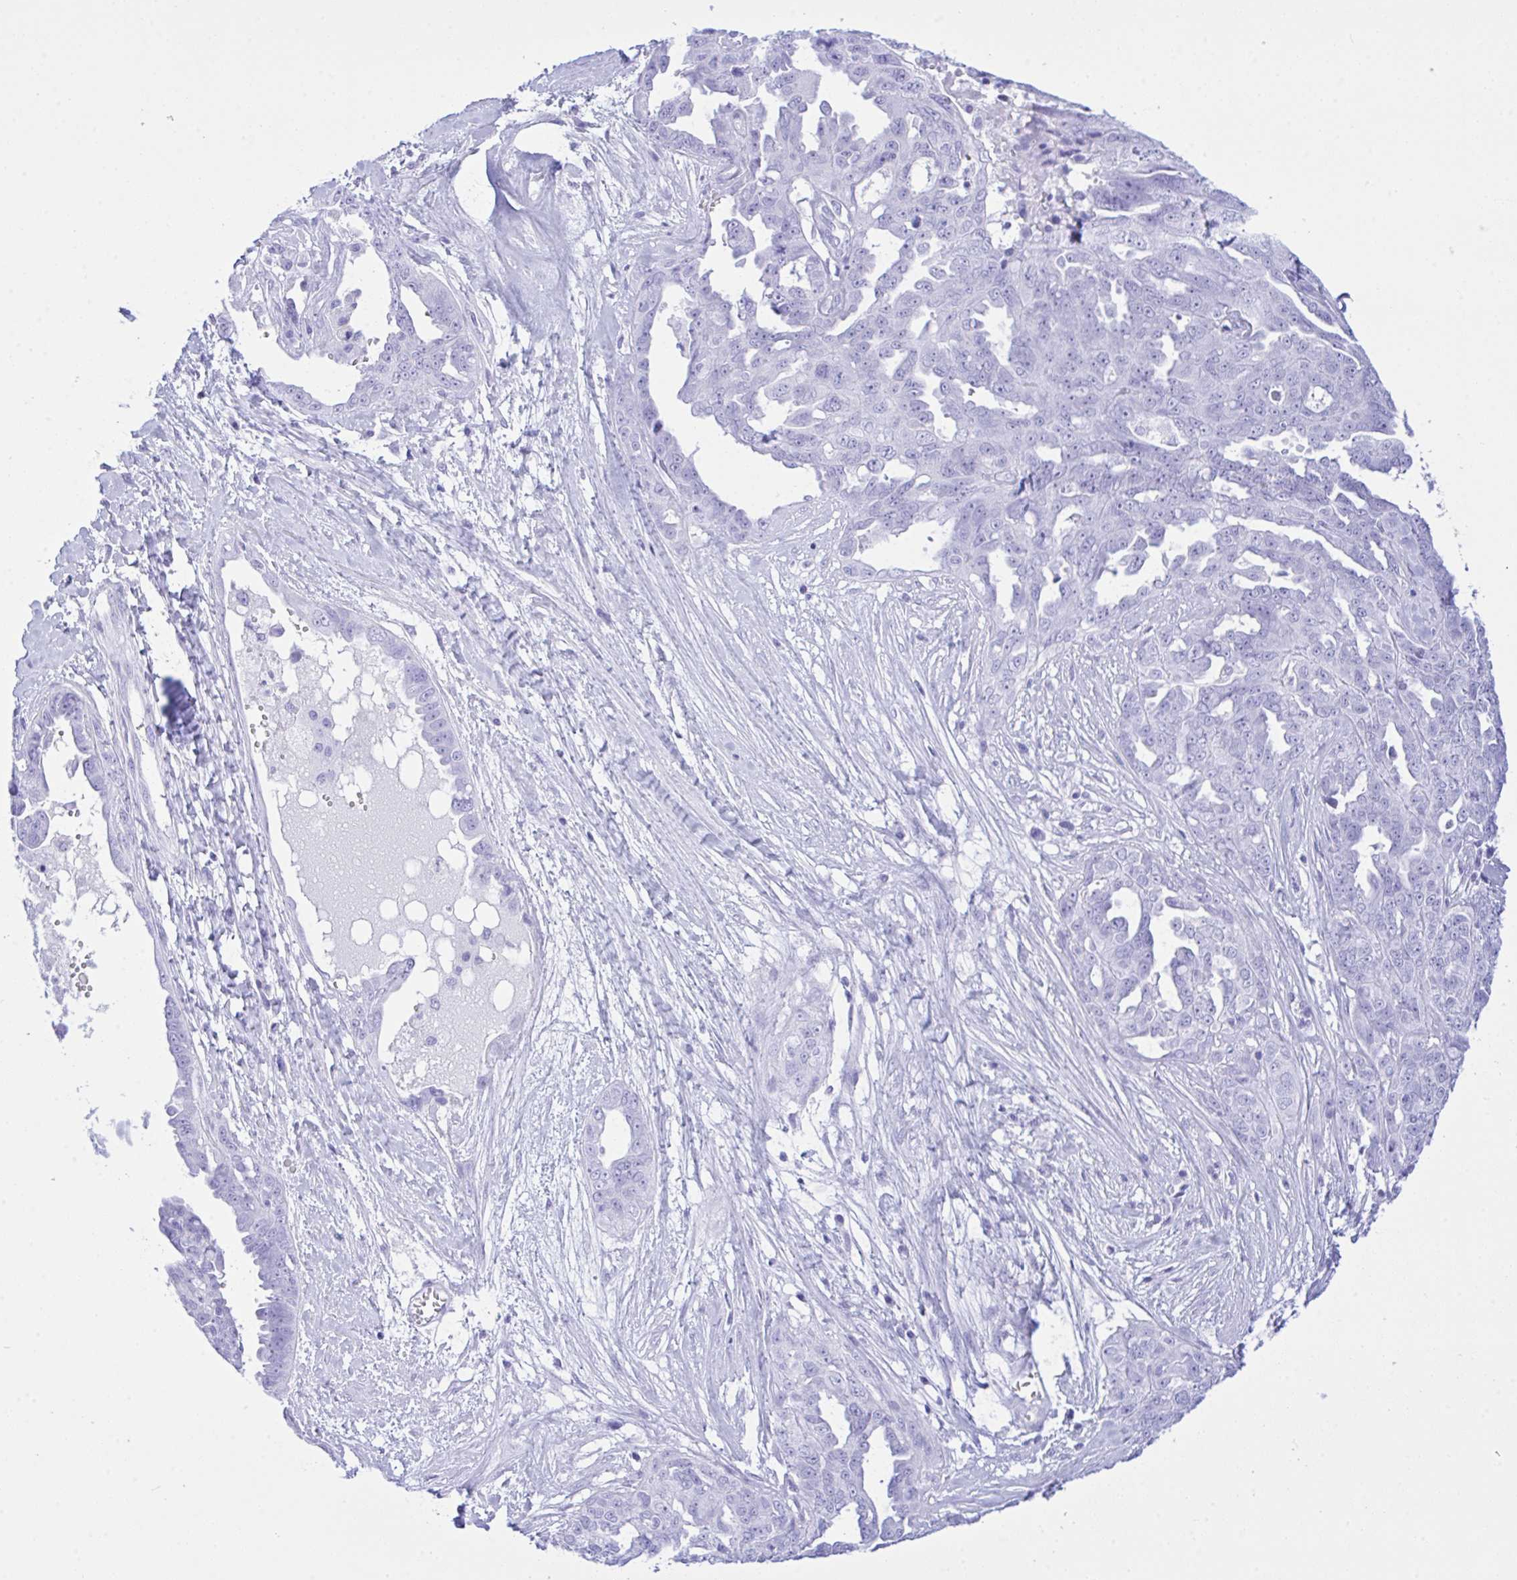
{"staining": {"intensity": "negative", "quantity": "none", "location": "none"}, "tissue": "ovarian cancer", "cell_type": "Tumor cells", "image_type": "cancer", "snomed": [{"axis": "morphology", "description": "Carcinoma, endometroid"}, {"axis": "topography", "description": "Ovary"}], "caption": "Ovarian cancer was stained to show a protein in brown. There is no significant positivity in tumor cells. Nuclei are stained in blue.", "gene": "SELENOV", "patient": {"sex": "female", "age": 70}}